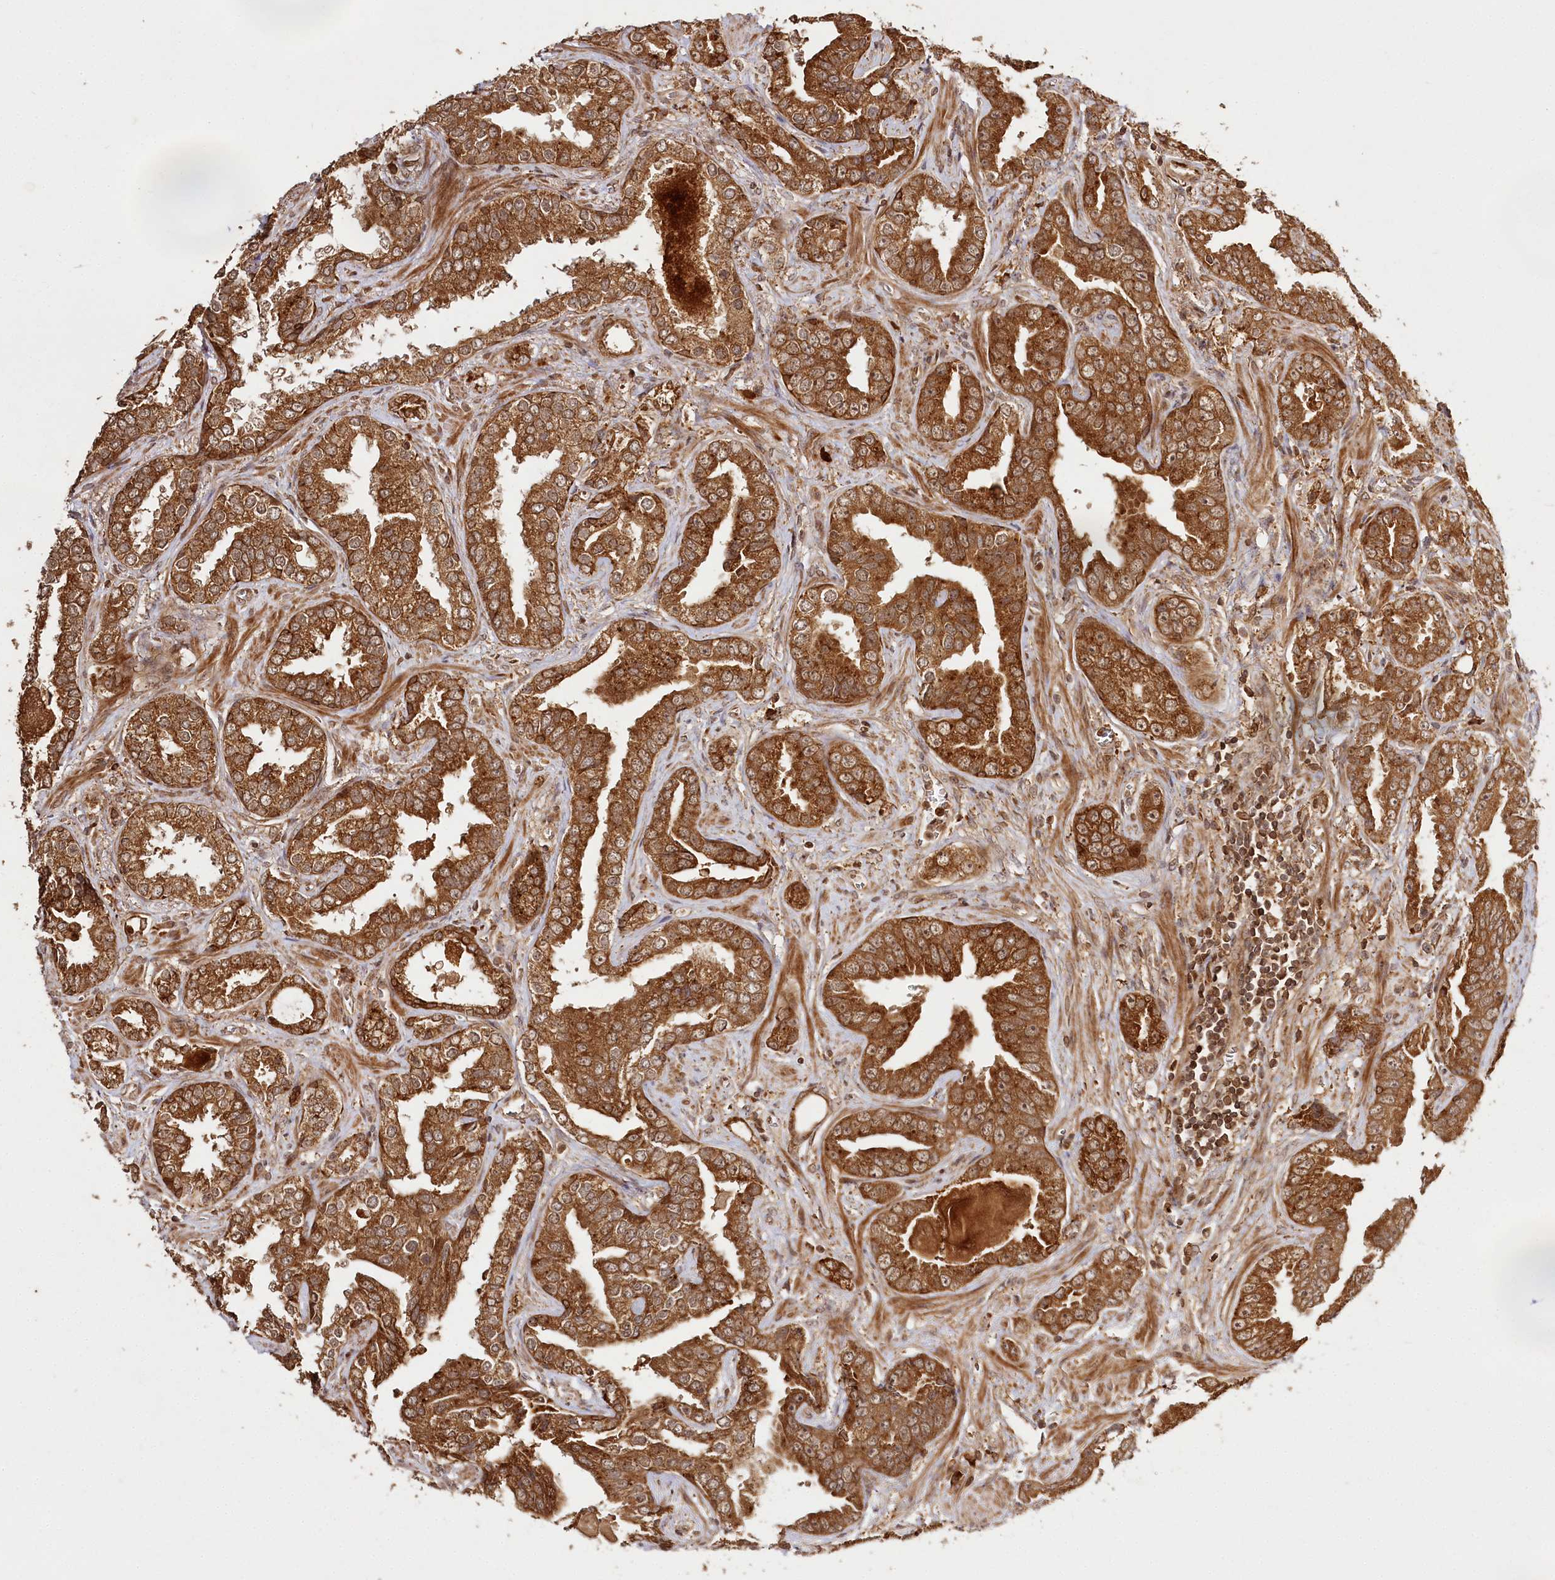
{"staining": {"intensity": "strong", "quantity": ">75%", "location": "cytoplasmic/membranous,nuclear"}, "tissue": "prostate cancer", "cell_type": "Tumor cells", "image_type": "cancer", "snomed": [{"axis": "morphology", "description": "Adenocarcinoma, Low grade"}, {"axis": "topography", "description": "Prostate"}], "caption": "Immunohistochemical staining of prostate cancer displays strong cytoplasmic/membranous and nuclear protein expression in about >75% of tumor cells.", "gene": "ULK2", "patient": {"sex": "male", "age": 60}}